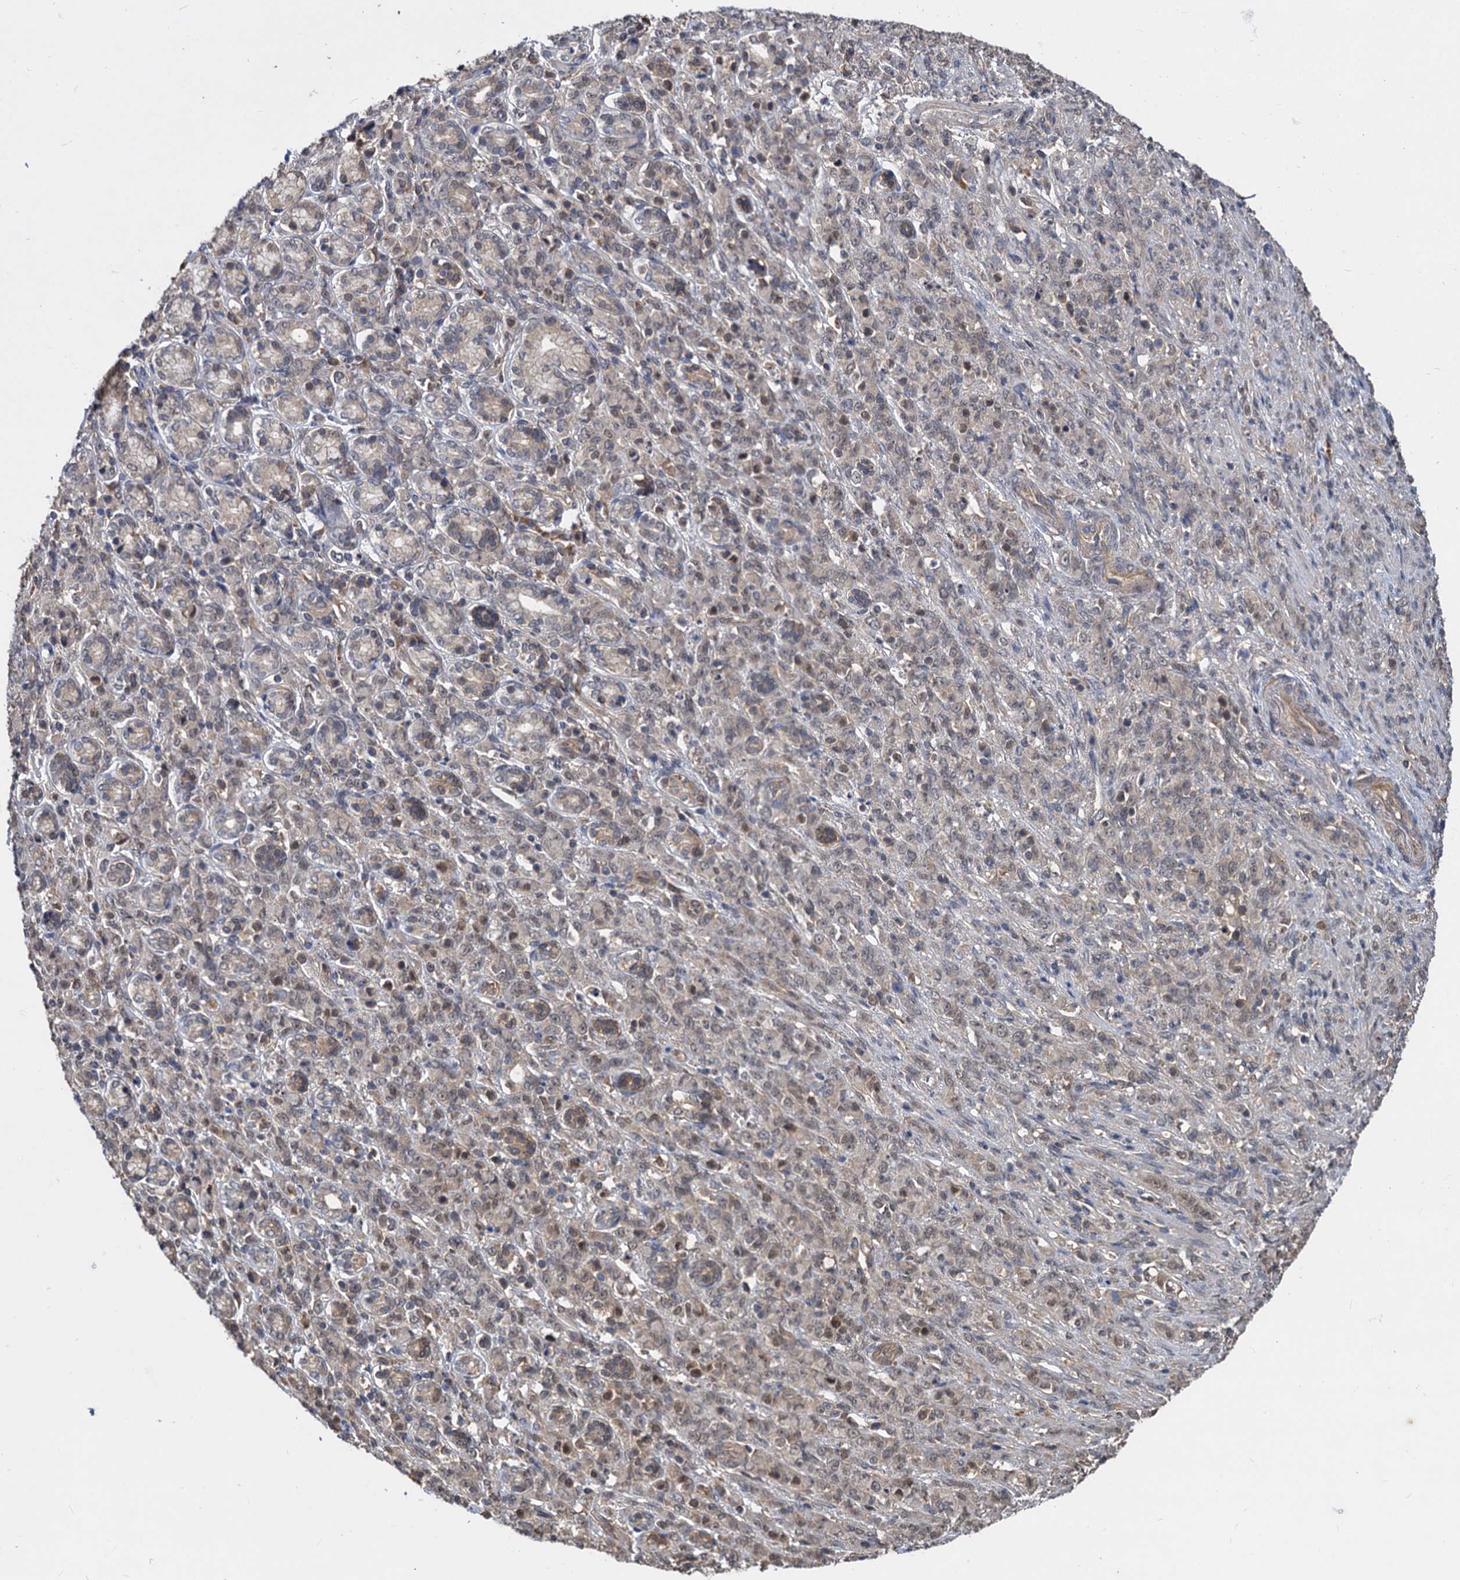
{"staining": {"intensity": "weak", "quantity": "<25%", "location": "cytoplasmic/membranous"}, "tissue": "stomach cancer", "cell_type": "Tumor cells", "image_type": "cancer", "snomed": [{"axis": "morphology", "description": "Adenocarcinoma, NOS"}, {"axis": "topography", "description": "Stomach"}], "caption": "Immunohistochemistry micrograph of neoplastic tissue: stomach cancer (adenocarcinoma) stained with DAB exhibits no significant protein expression in tumor cells.", "gene": "PSMD4", "patient": {"sex": "female", "age": 79}}